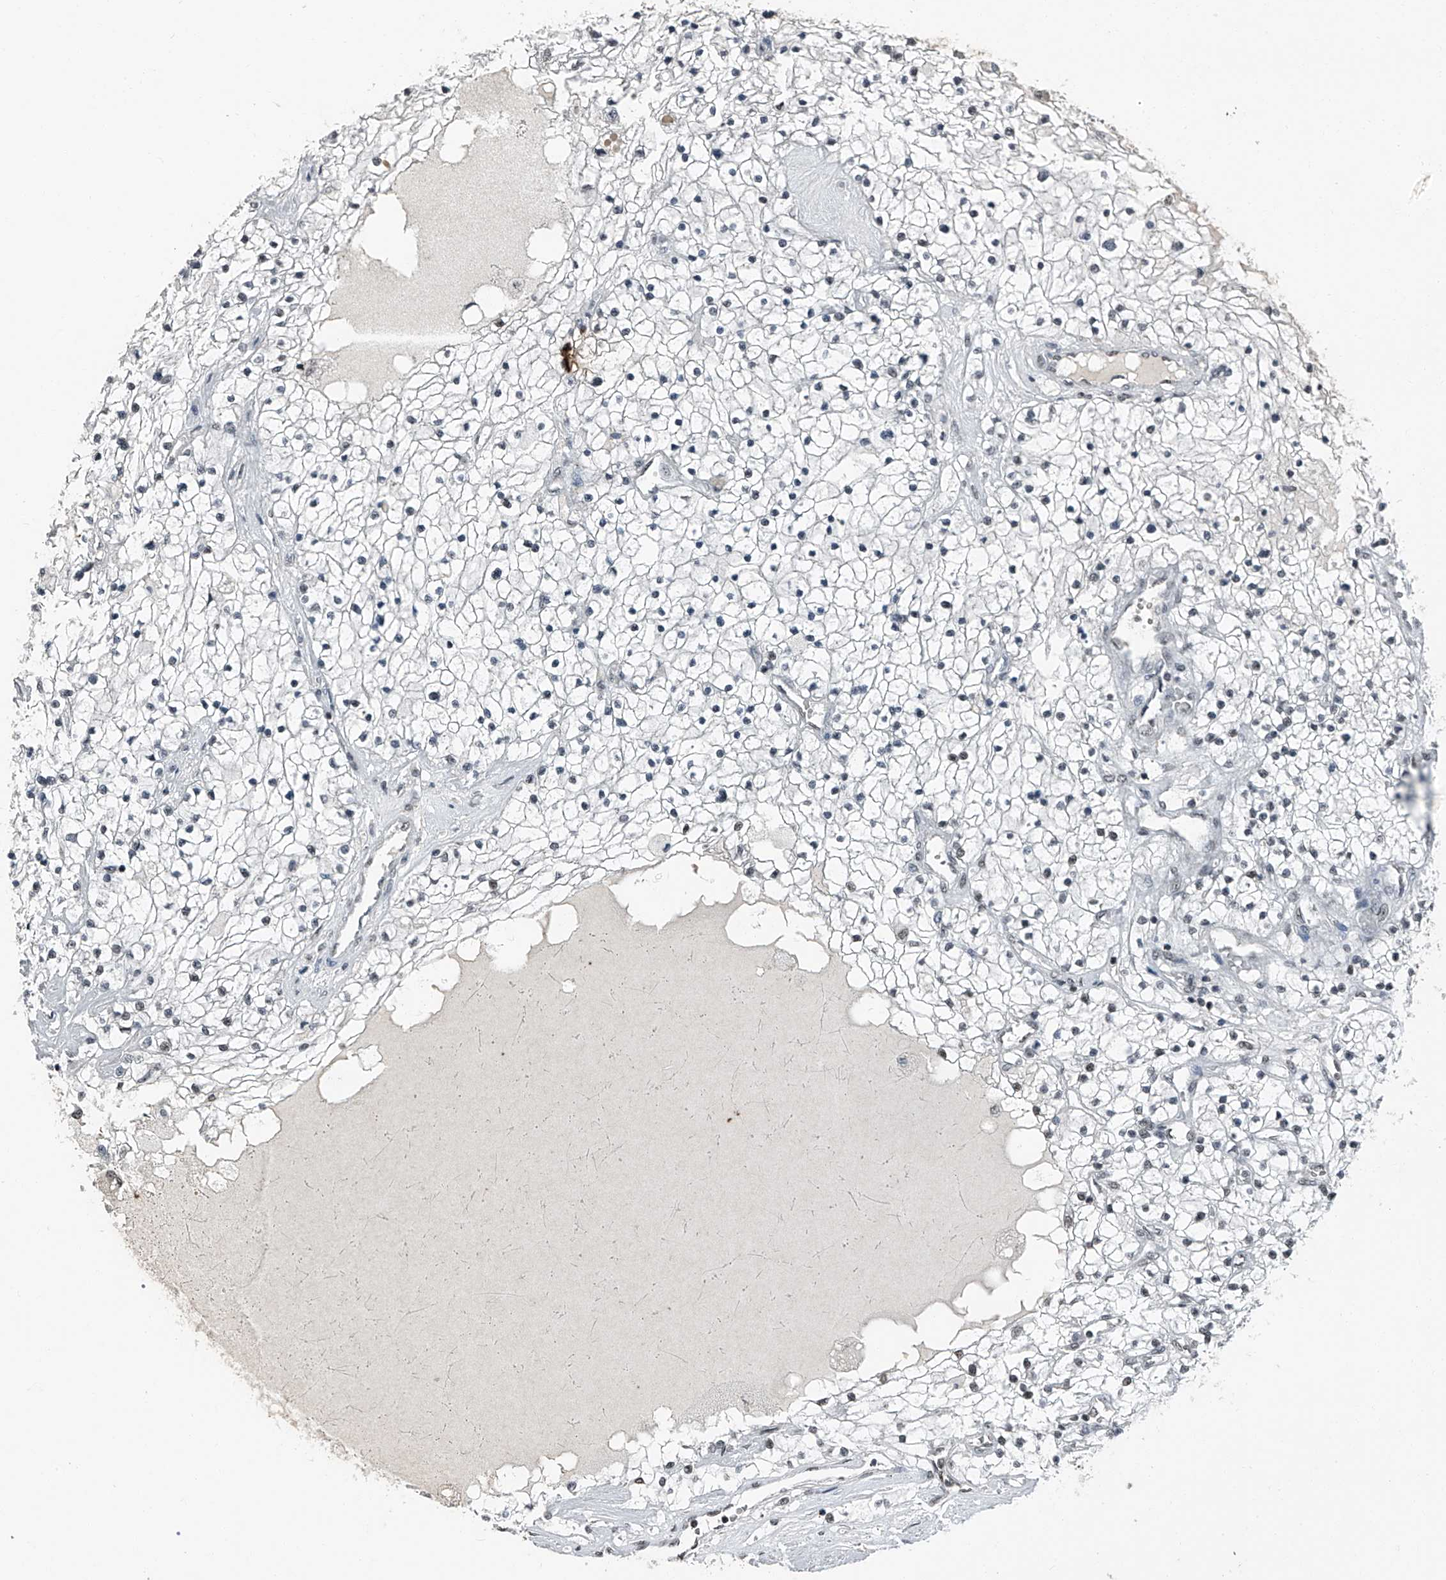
{"staining": {"intensity": "weak", "quantity": "25%-75%", "location": "nuclear"}, "tissue": "renal cancer", "cell_type": "Tumor cells", "image_type": "cancer", "snomed": [{"axis": "morphology", "description": "Adenocarcinoma, NOS"}, {"axis": "topography", "description": "Kidney"}], "caption": "The image exhibits immunohistochemical staining of adenocarcinoma (renal). There is weak nuclear expression is present in about 25%-75% of tumor cells.", "gene": "TCOF1", "patient": {"sex": "male", "age": 68}}